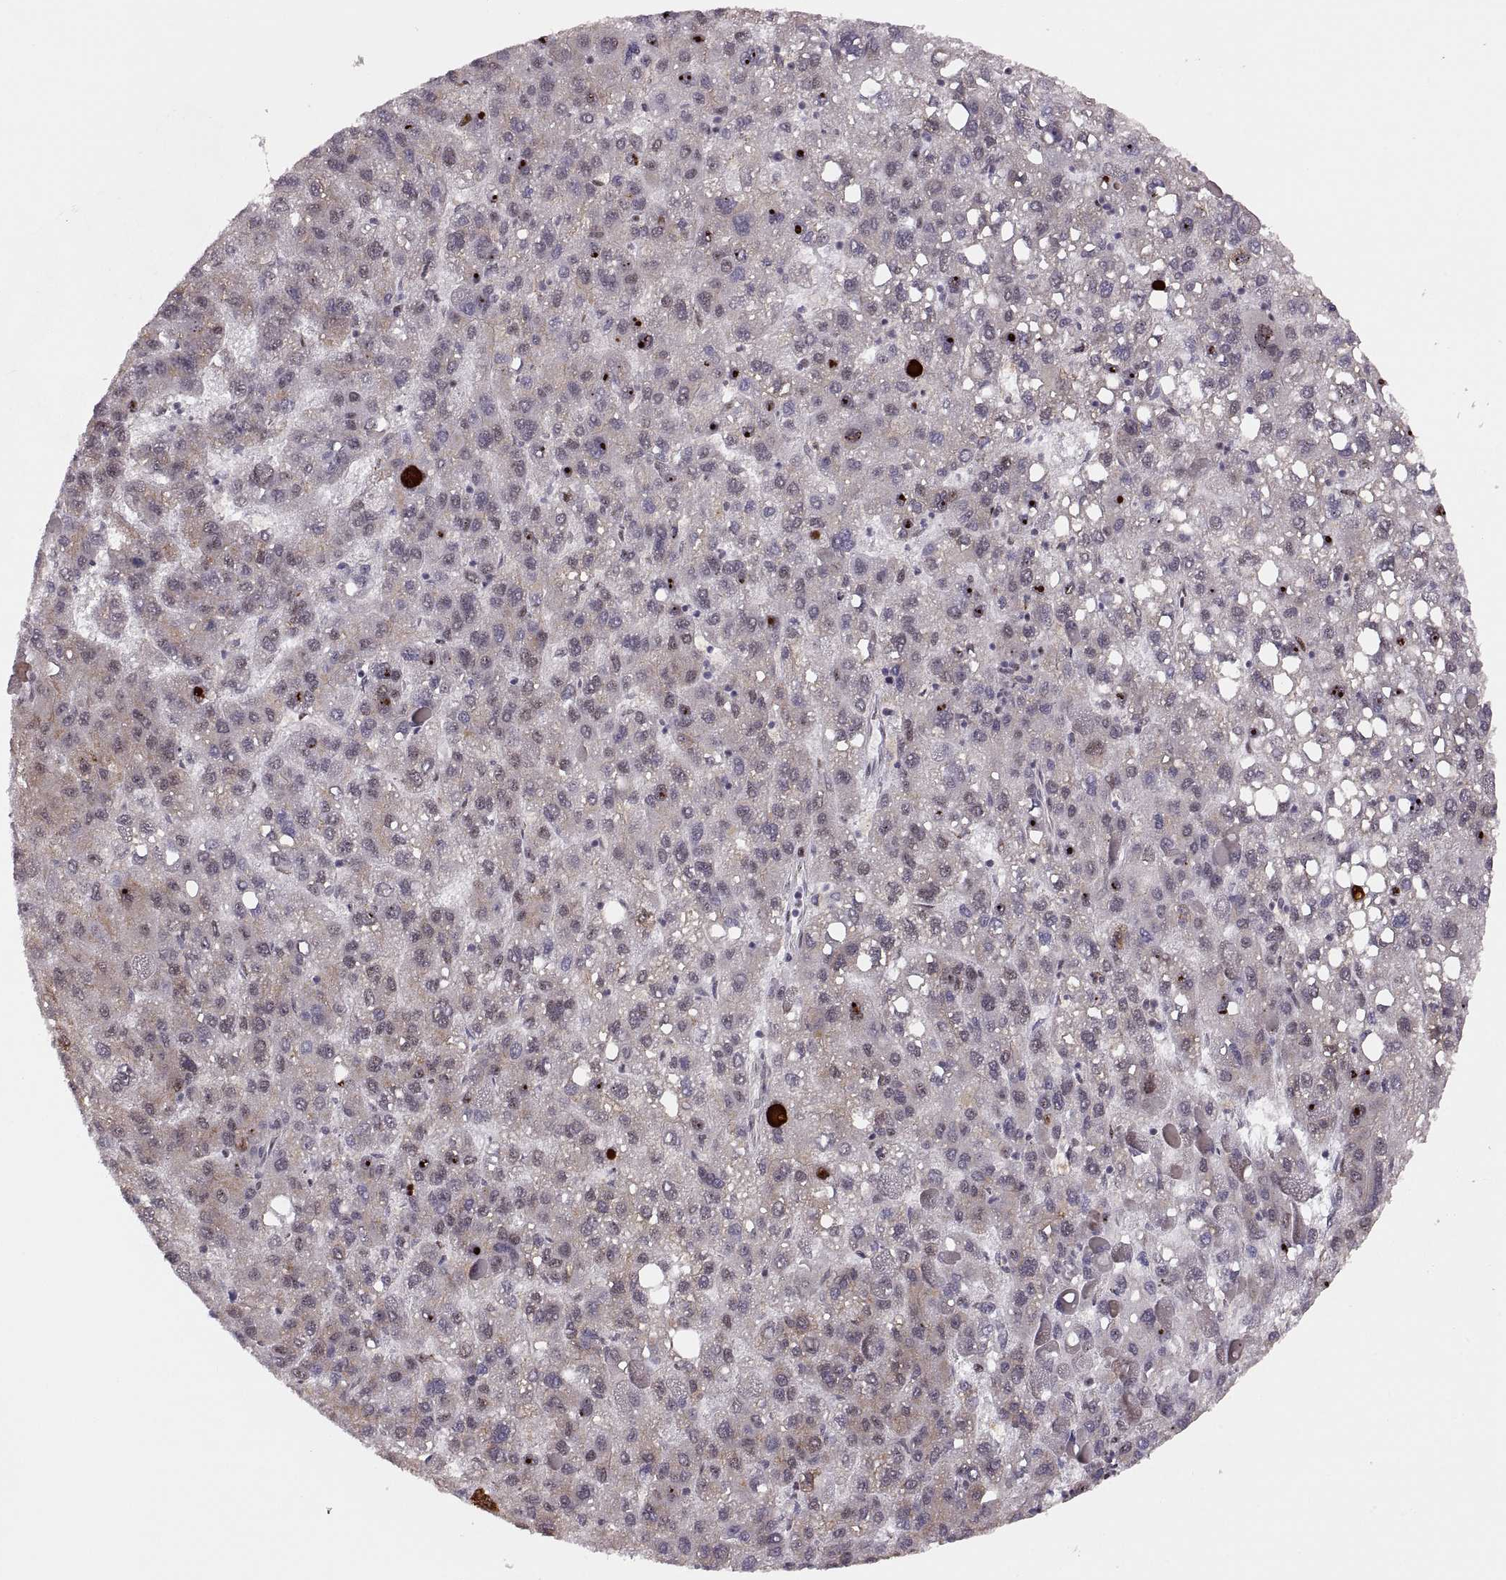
{"staining": {"intensity": "moderate", "quantity": "<25%", "location": "cytoplasmic/membranous"}, "tissue": "liver cancer", "cell_type": "Tumor cells", "image_type": "cancer", "snomed": [{"axis": "morphology", "description": "Carcinoma, Hepatocellular, NOS"}, {"axis": "topography", "description": "Liver"}], "caption": "This photomicrograph reveals immunohistochemistry (IHC) staining of human liver cancer (hepatocellular carcinoma), with low moderate cytoplasmic/membranous staining in about <25% of tumor cells.", "gene": "ZCCHC17", "patient": {"sex": "female", "age": 82}}